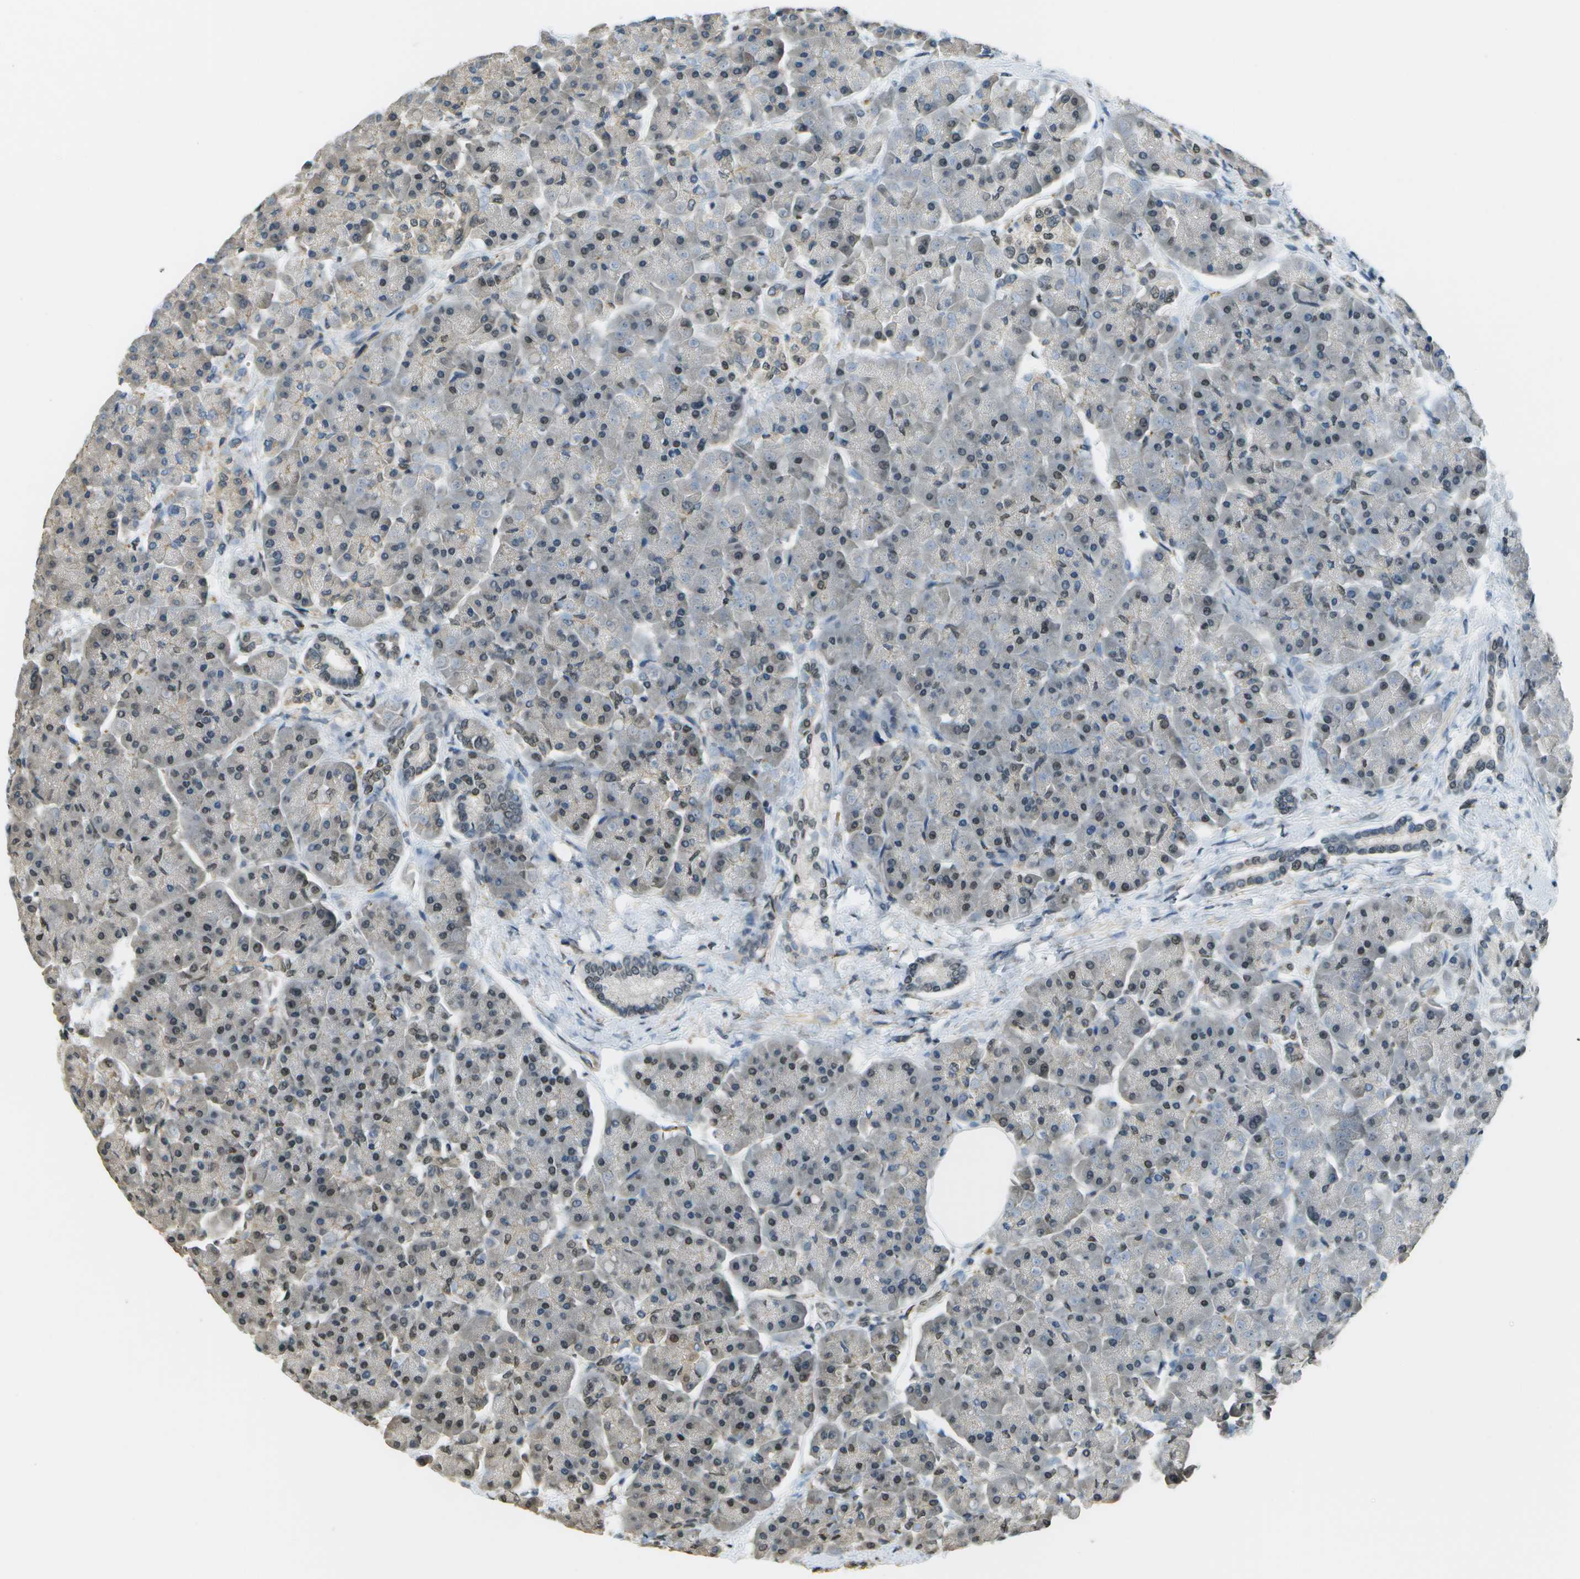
{"staining": {"intensity": "moderate", "quantity": "<25%", "location": "nuclear"}, "tissue": "pancreas", "cell_type": "Exocrine glandular cells", "image_type": "normal", "snomed": [{"axis": "morphology", "description": "Normal tissue, NOS"}, {"axis": "topography", "description": "Pancreas"}], "caption": "Normal pancreas shows moderate nuclear staining in about <25% of exocrine glandular cells Immunohistochemistry (ihc) stains the protein in brown and the nuclei are stained blue..", "gene": "ABL2", "patient": {"sex": "female", "age": 70}}